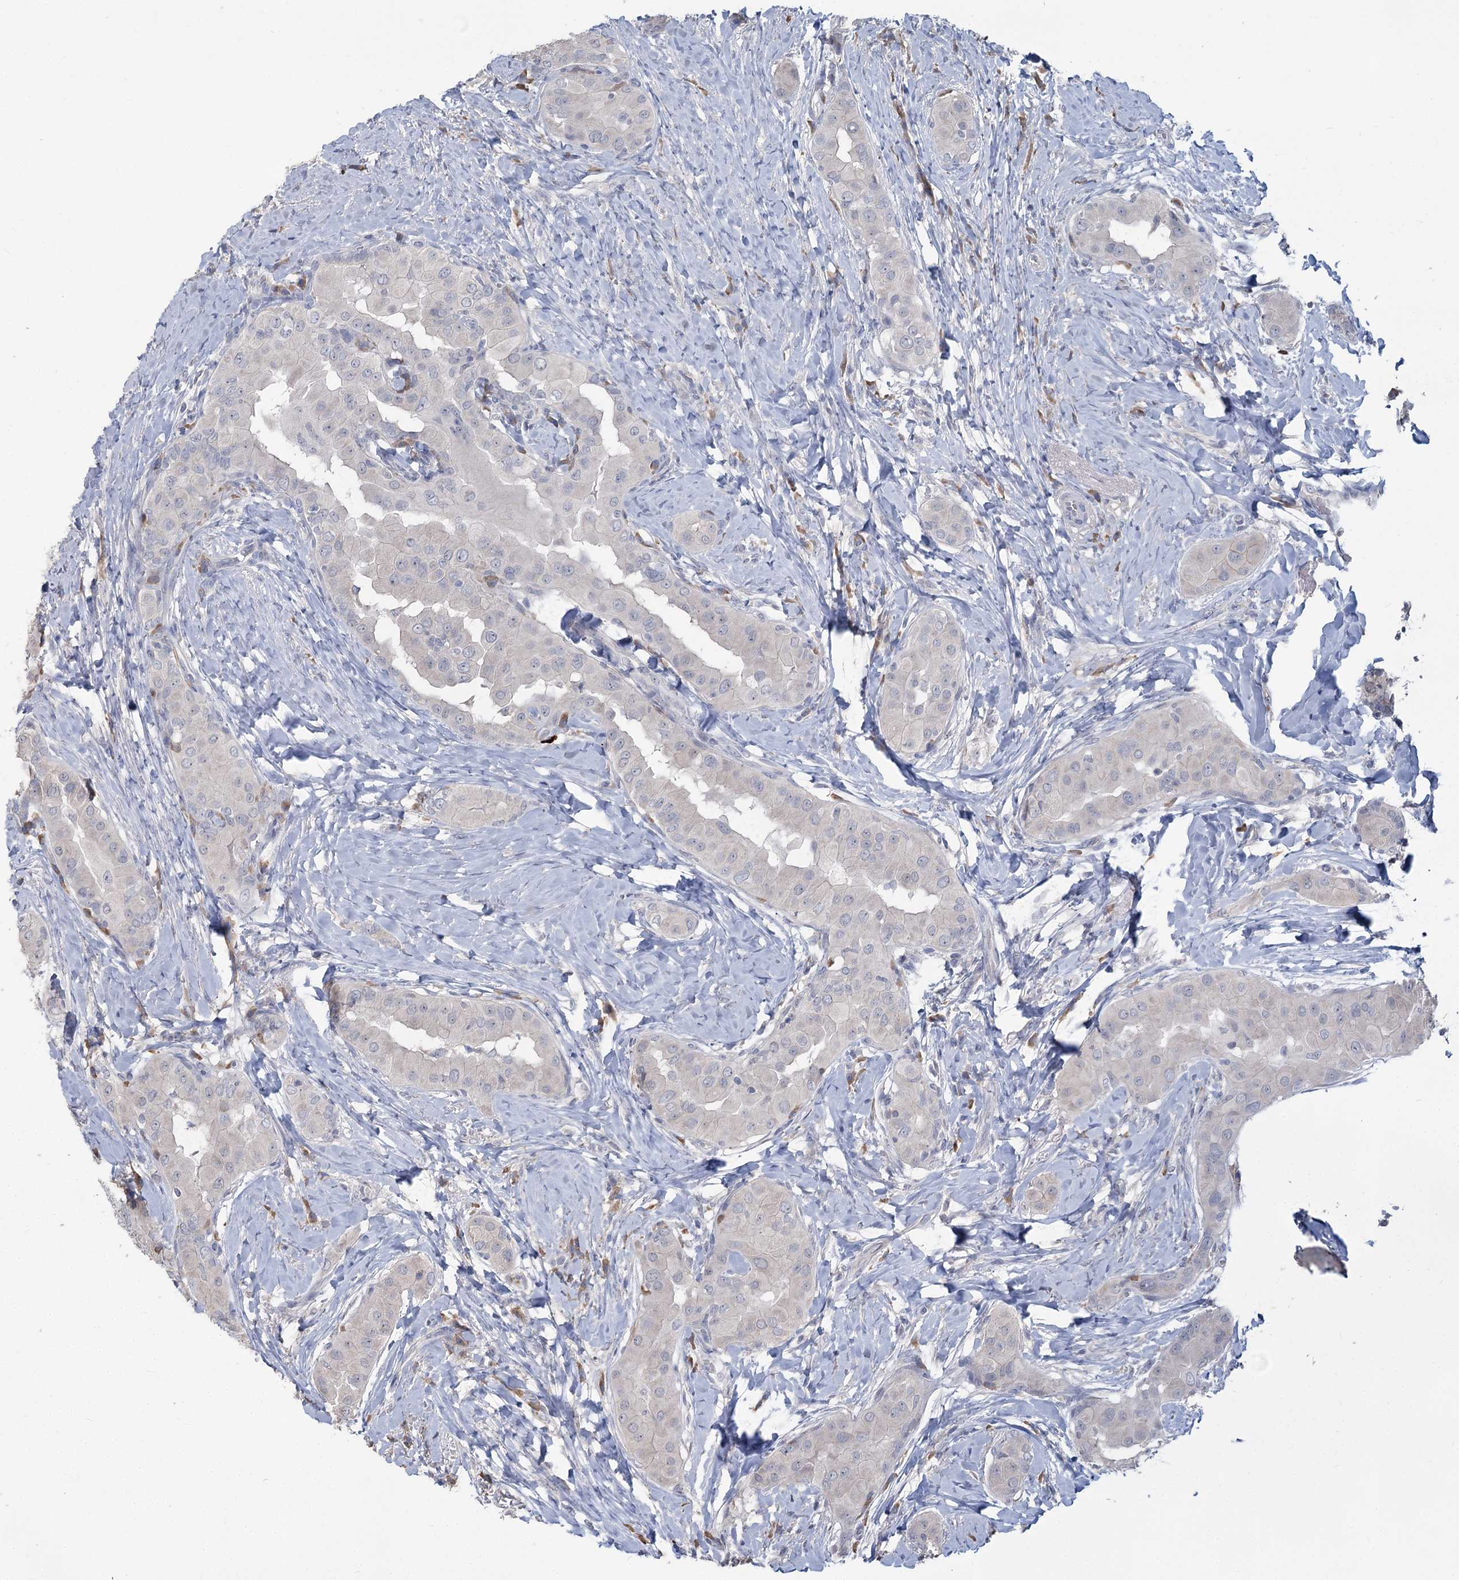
{"staining": {"intensity": "negative", "quantity": "none", "location": "none"}, "tissue": "thyroid cancer", "cell_type": "Tumor cells", "image_type": "cancer", "snomed": [{"axis": "morphology", "description": "Papillary adenocarcinoma, NOS"}, {"axis": "topography", "description": "Thyroid gland"}], "caption": "Micrograph shows no protein positivity in tumor cells of thyroid cancer tissue.", "gene": "SLC9A3", "patient": {"sex": "male", "age": 33}}